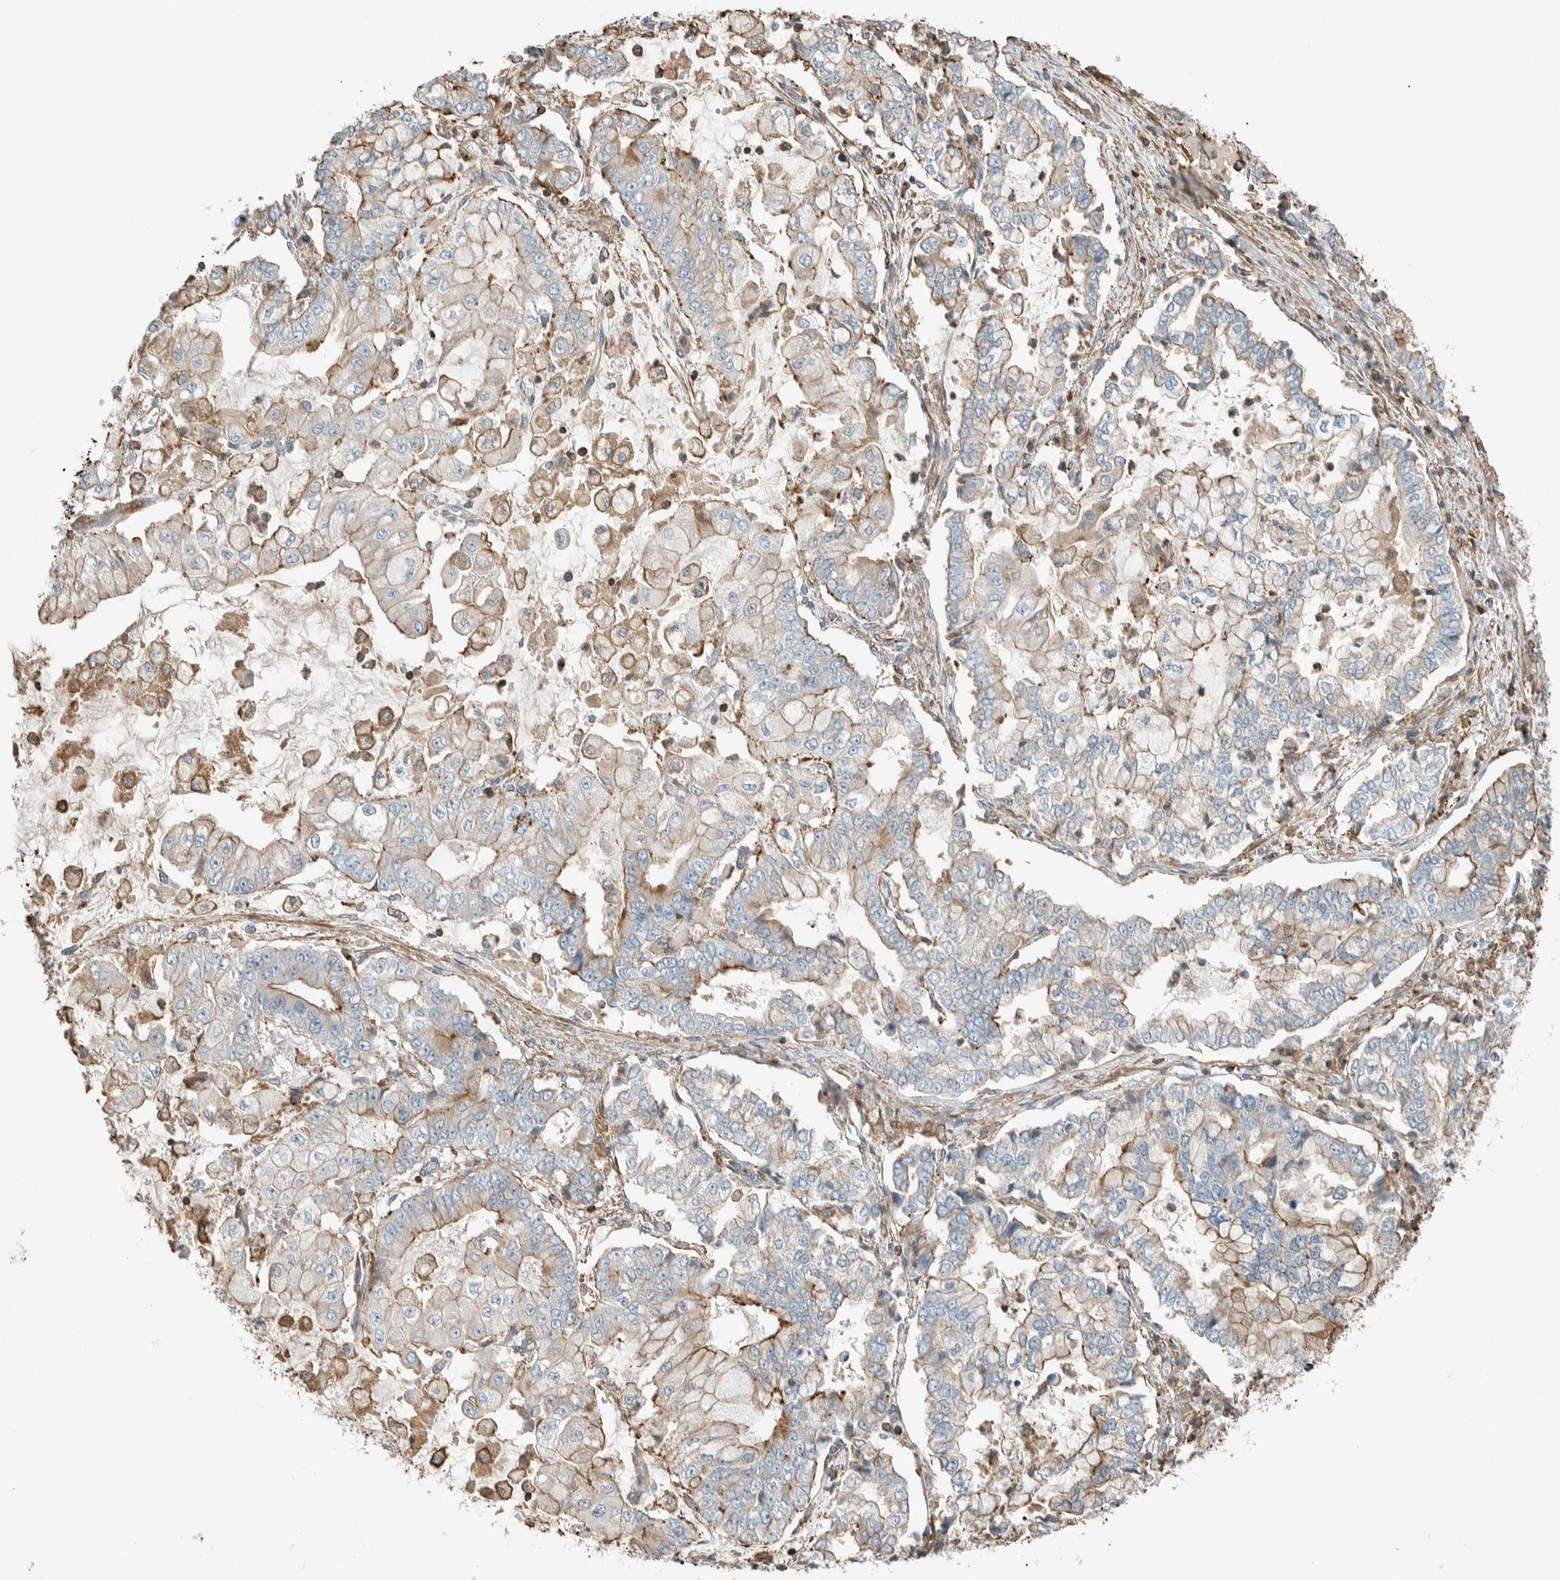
{"staining": {"intensity": "moderate", "quantity": "<25%", "location": "cytoplasmic/membranous"}, "tissue": "stomach cancer", "cell_type": "Tumor cells", "image_type": "cancer", "snomed": [{"axis": "morphology", "description": "Adenocarcinoma, NOS"}, {"axis": "topography", "description": "Stomach"}], "caption": "High-magnification brightfield microscopy of adenocarcinoma (stomach) stained with DAB (3,3'-diaminobenzidine) (brown) and counterstained with hematoxylin (blue). tumor cells exhibit moderate cytoplasmic/membranous staining is seen in about<25% of cells. (DAB (3,3'-diaminobenzidine) IHC with brightfield microscopy, high magnification).", "gene": "CTBP2", "patient": {"sex": "male", "age": 76}}